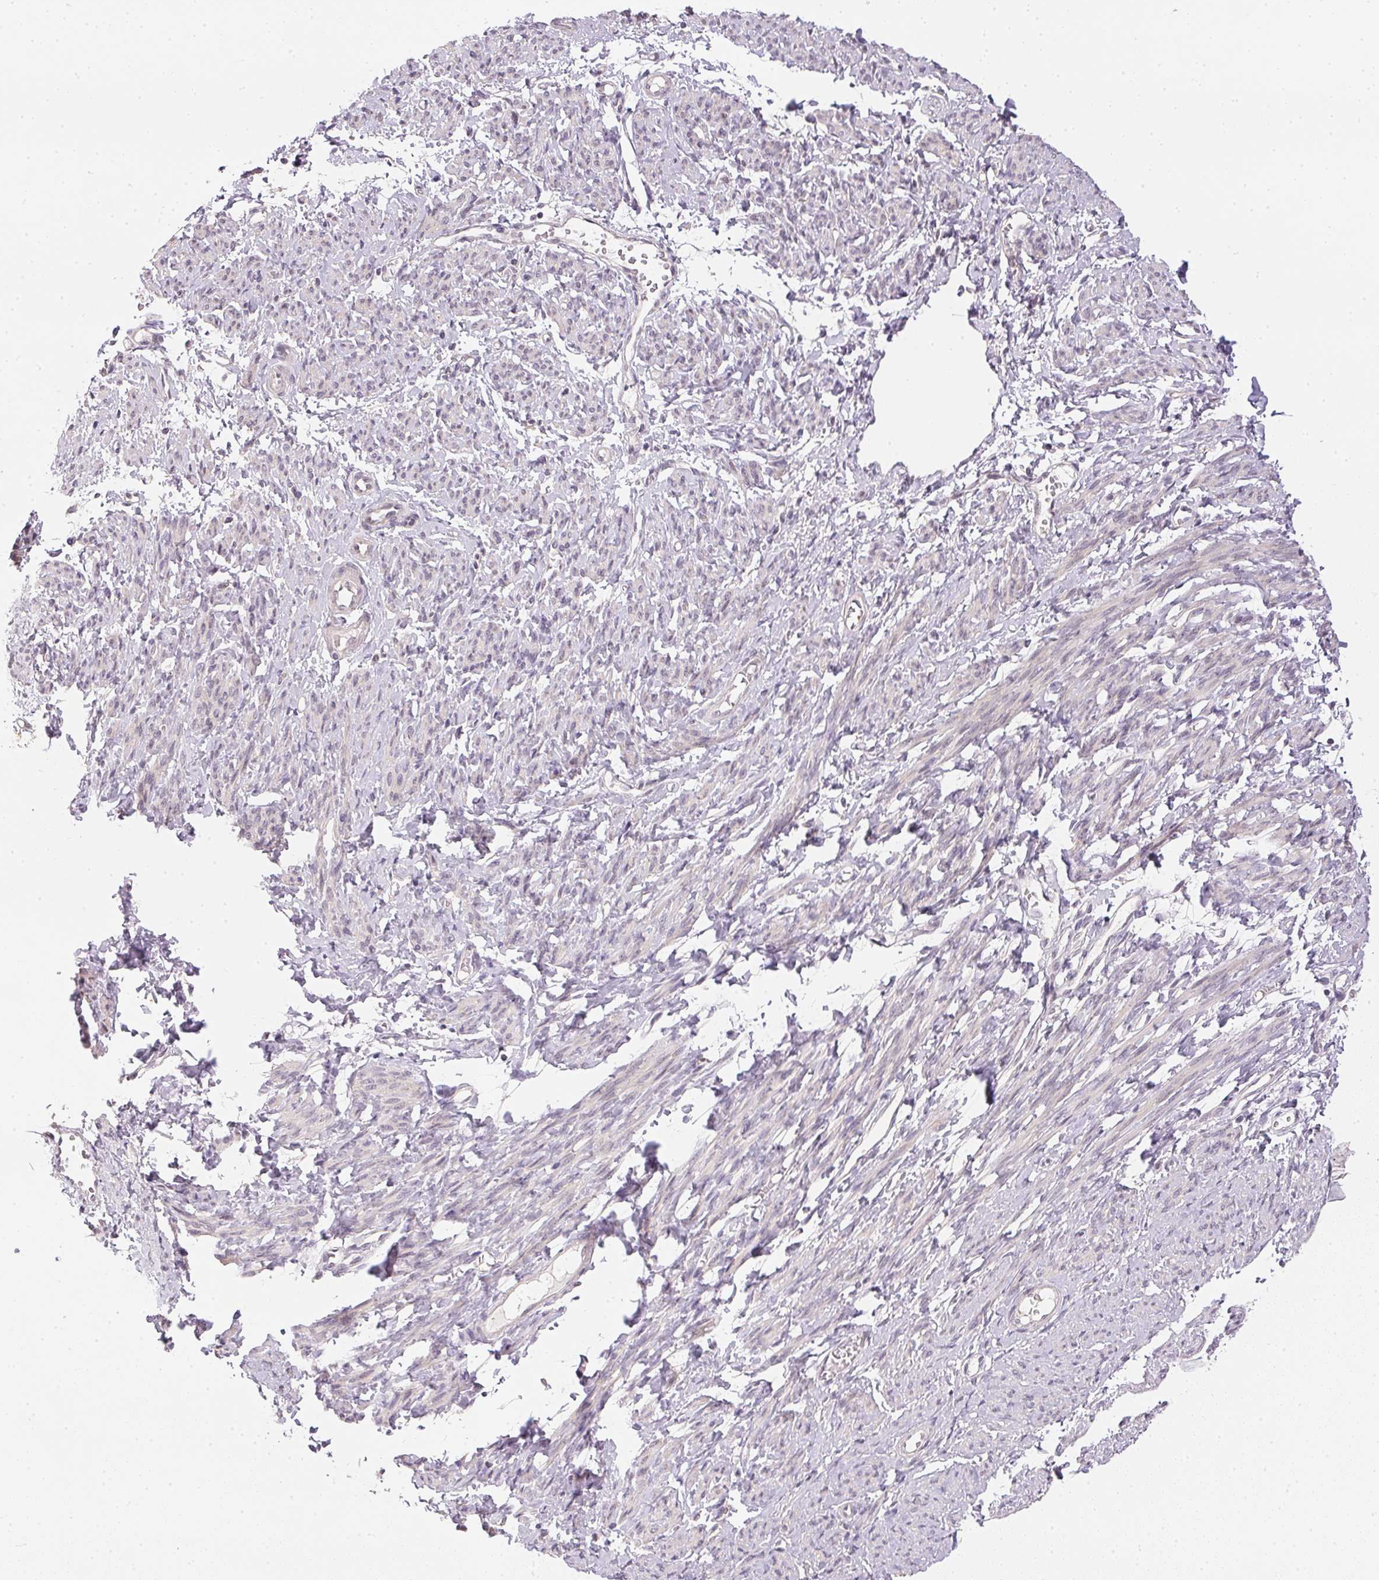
{"staining": {"intensity": "weak", "quantity": "<25%", "location": "cytoplasmic/membranous"}, "tissue": "smooth muscle", "cell_type": "Smooth muscle cells", "image_type": "normal", "snomed": [{"axis": "morphology", "description": "Normal tissue, NOS"}, {"axis": "topography", "description": "Smooth muscle"}], "caption": "Immunohistochemistry micrograph of benign human smooth muscle stained for a protein (brown), which displays no positivity in smooth muscle cells. Brightfield microscopy of immunohistochemistry stained with DAB (3,3'-diaminobenzidine) (brown) and hematoxylin (blue), captured at high magnification.", "gene": "TTC23L", "patient": {"sex": "female", "age": 65}}